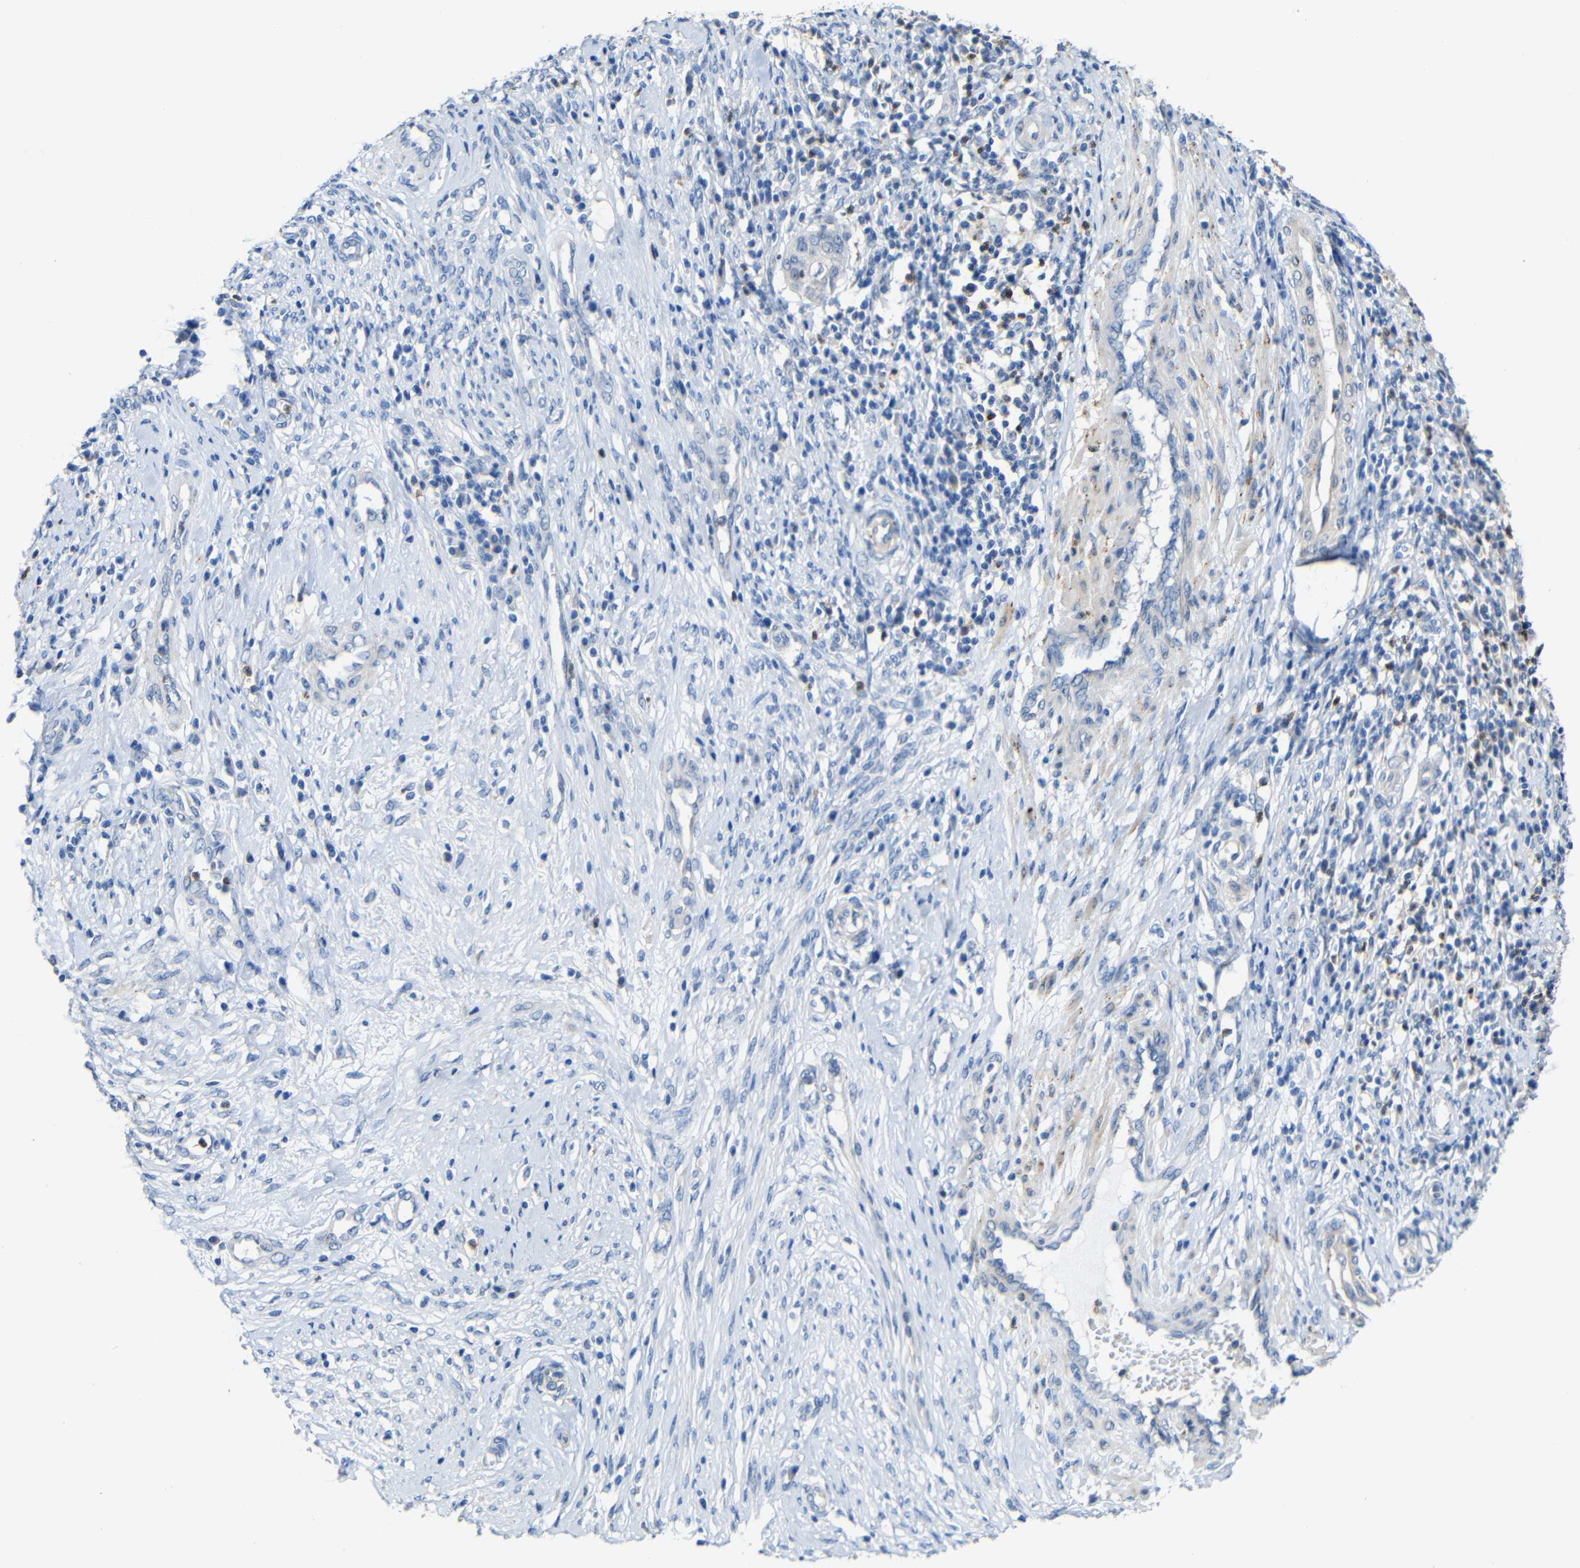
{"staining": {"intensity": "negative", "quantity": "none", "location": "none"}, "tissue": "cervical cancer", "cell_type": "Tumor cells", "image_type": "cancer", "snomed": [{"axis": "morphology", "description": "Normal tissue, NOS"}, {"axis": "morphology", "description": "Squamous cell carcinoma, NOS"}, {"axis": "topography", "description": "Cervix"}], "caption": "Human cervical cancer (squamous cell carcinoma) stained for a protein using immunohistochemistry (IHC) displays no expression in tumor cells.", "gene": "STBD1", "patient": {"sex": "female", "age": 39}}